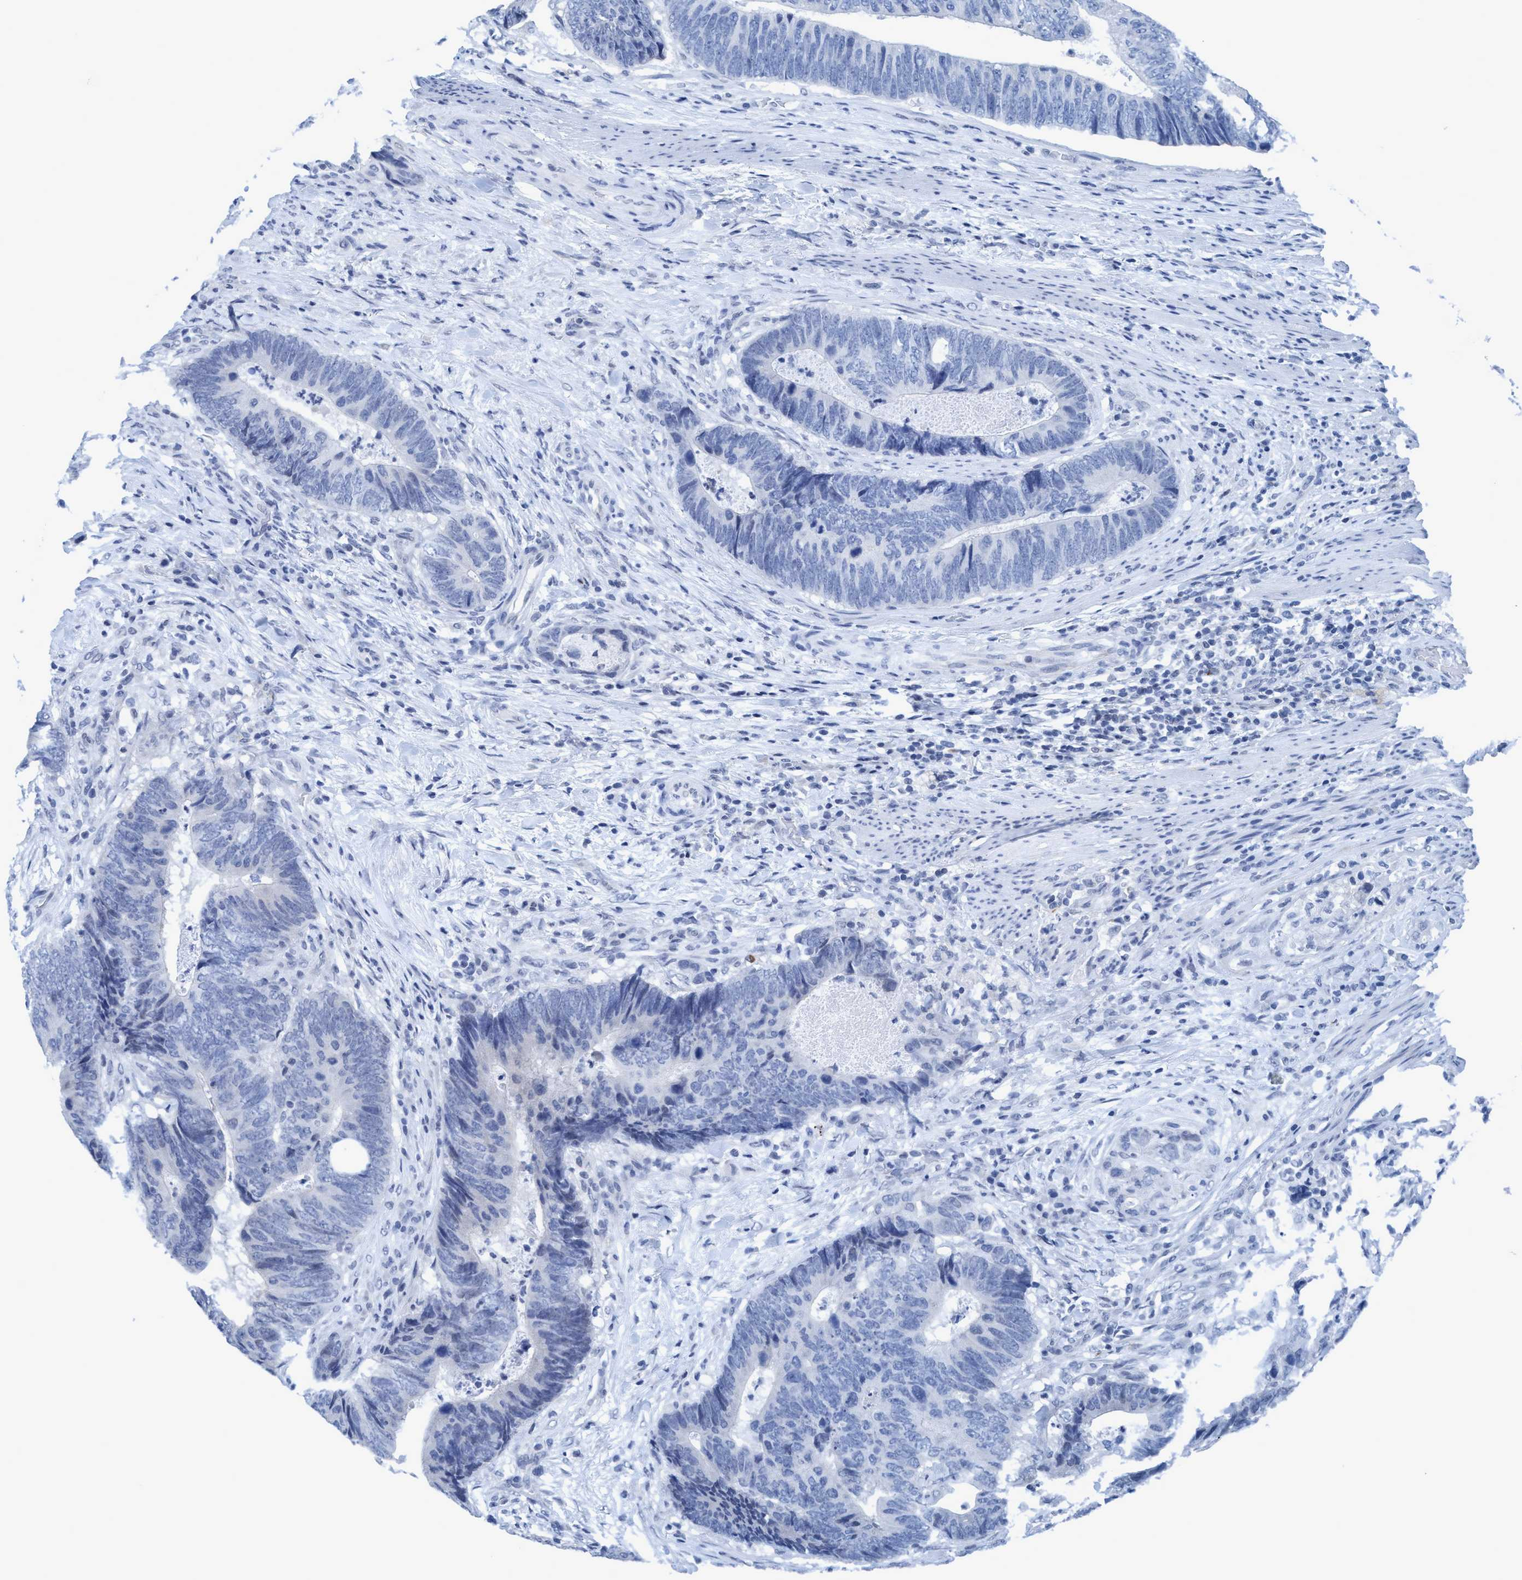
{"staining": {"intensity": "negative", "quantity": "none", "location": "none"}, "tissue": "colorectal cancer", "cell_type": "Tumor cells", "image_type": "cancer", "snomed": [{"axis": "morphology", "description": "Adenocarcinoma, NOS"}, {"axis": "topography", "description": "Colon"}], "caption": "This is an immunohistochemistry (IHC) micrograph of human colorectal cancer. There is no positivity in tumor cells.", "gene": "DNAI1", "patient": {"sex": "male", "age": 56}}